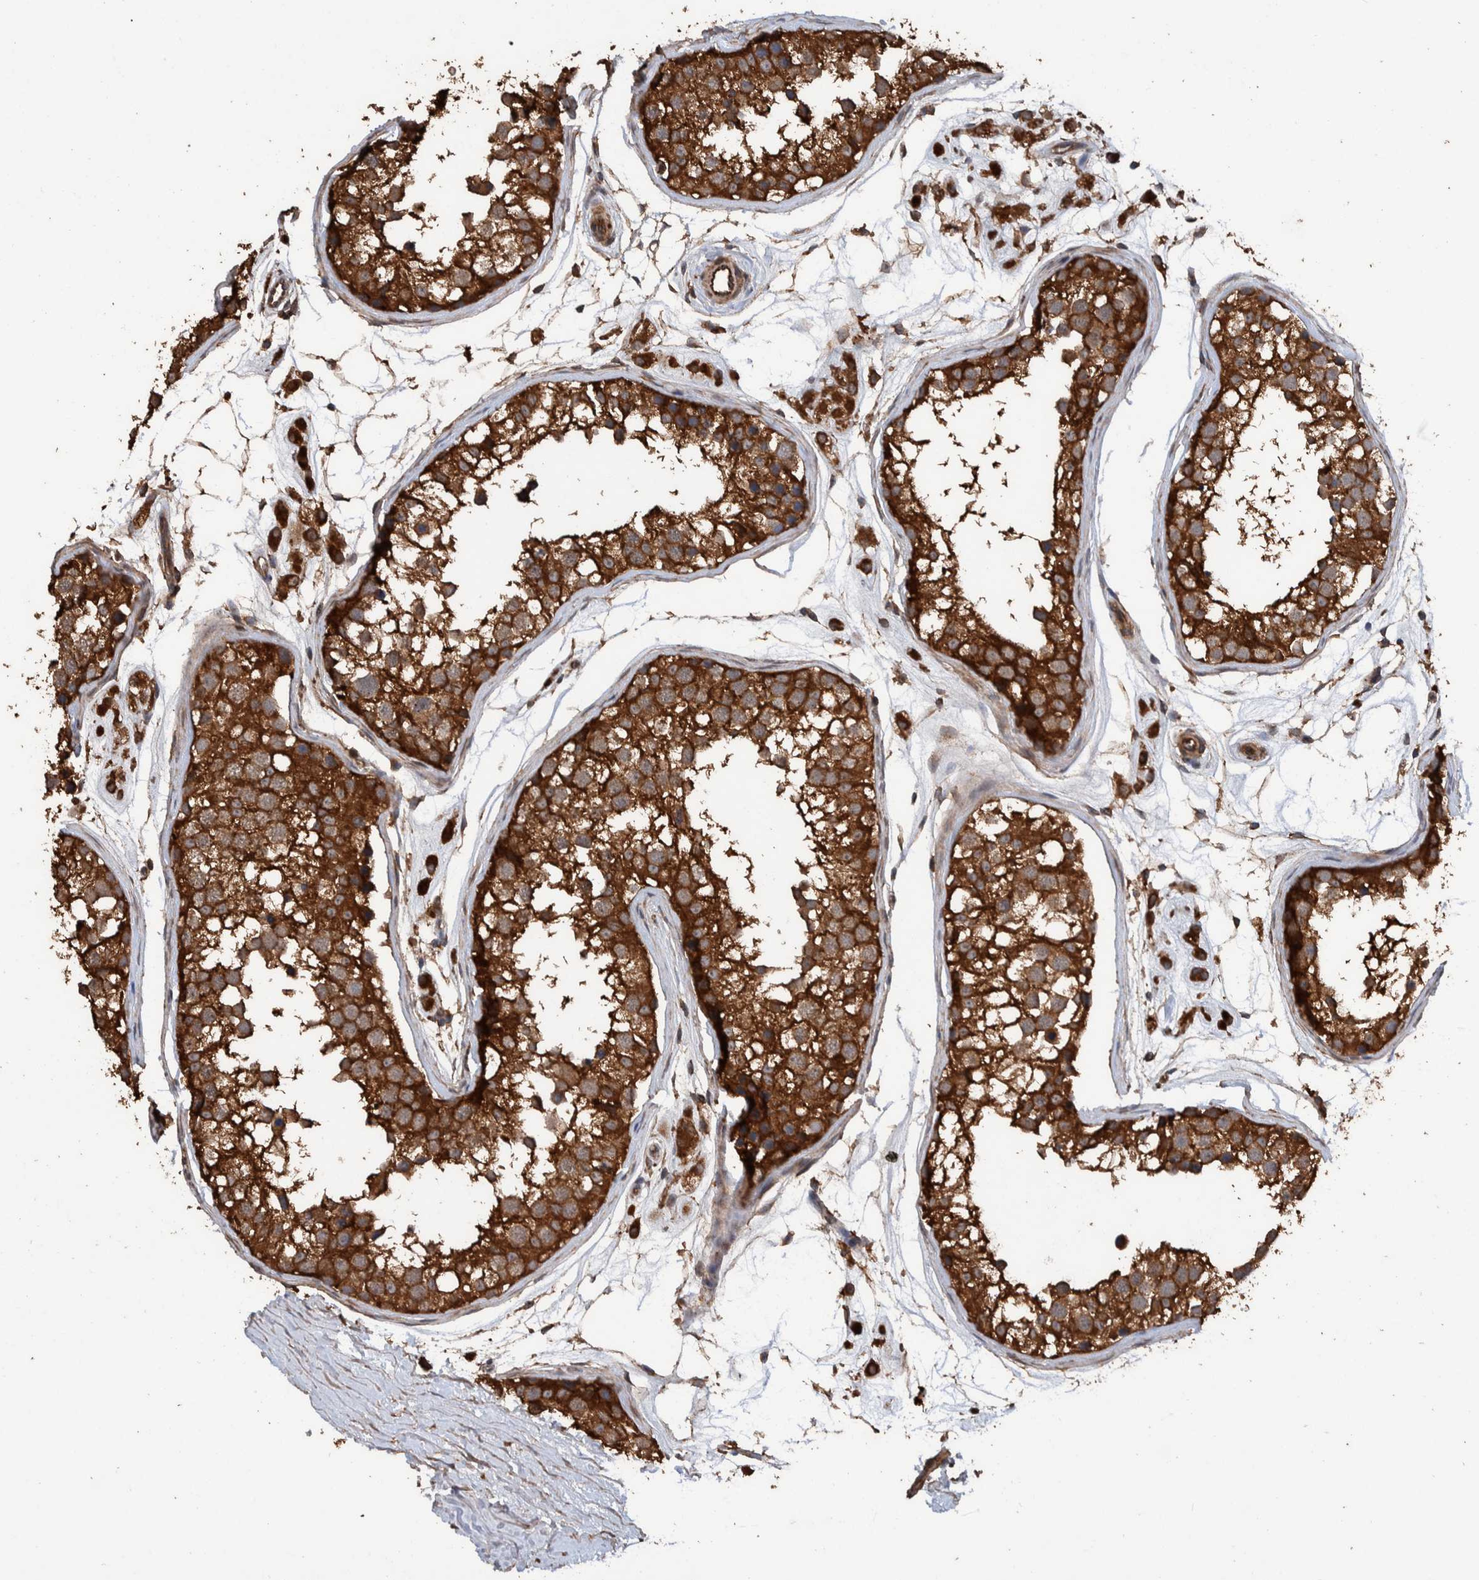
{"staining": {"intensity": "strong", "quantity": ">75%", "location": "cytoplasmic/membranous"}, "tissue": "testis", "cell_type": "Cells in seminiferous ducts", "image_type": "normal", "snomed": [{"axis": "morphology", "description": "Normal tissue, NOS"}, {"axis": "morphology", "description": "Adenocarcinoma, metastatic, NOS"}, {"axis": "topography", "description": "Testis"}], "caption": "Protein expression analysis of unremarkable testis shows strong cytoplasmic/membranous expression in approximately >75% of cells in seminiferous ducts. Using DAB (brown) and hematoxylin (blue) stains, captured at high magnification using brightfield microscopy.", "gene": "ENSG00000251537", "patient": {"sex": "male", "age": 26}}